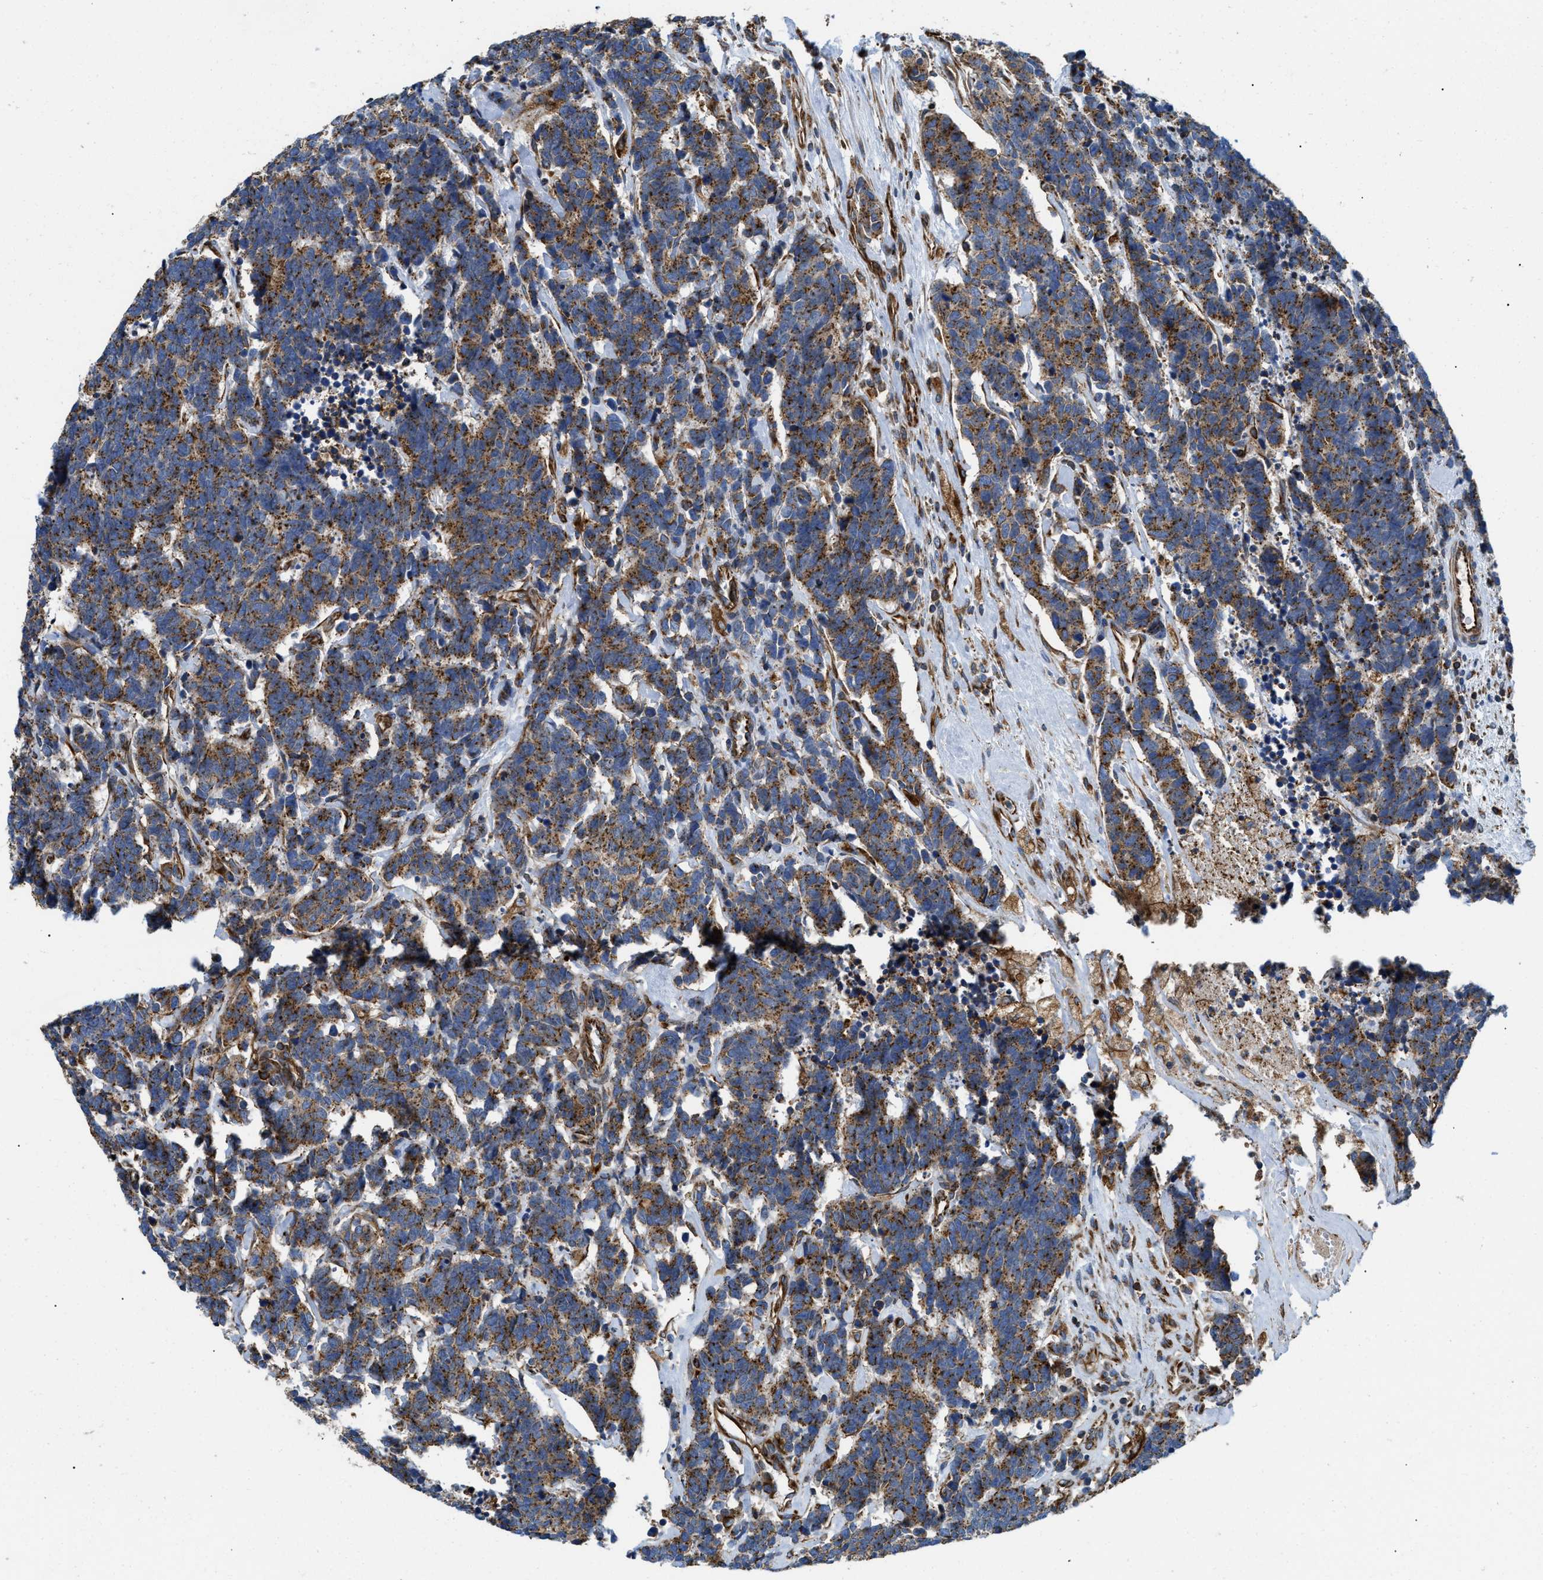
{"staining": {"intensity": "moderate", "quantity": ">75%", "location": "cytoplasmic/membranous"}, "tissue": "carcinoid", "cell_type": "Tumor cells", "image_type": "cancer", "snomed": [{"axis": "morphology", "description": "Carcinoma, NOS"}, {"axis": "morphology", "description": "Carcinoid, malignant, NOS"}, {"axis": "topography", "description": "Urinary bladder"}], "caption": "About >75% of tumor cells in carcinoma show moderate cytoplasmic/membranous protein positivity as visualized by brown immunohistochemical staining.", "gene": "HSD17B12", "patient": {"sex": "male", "age": 57}}